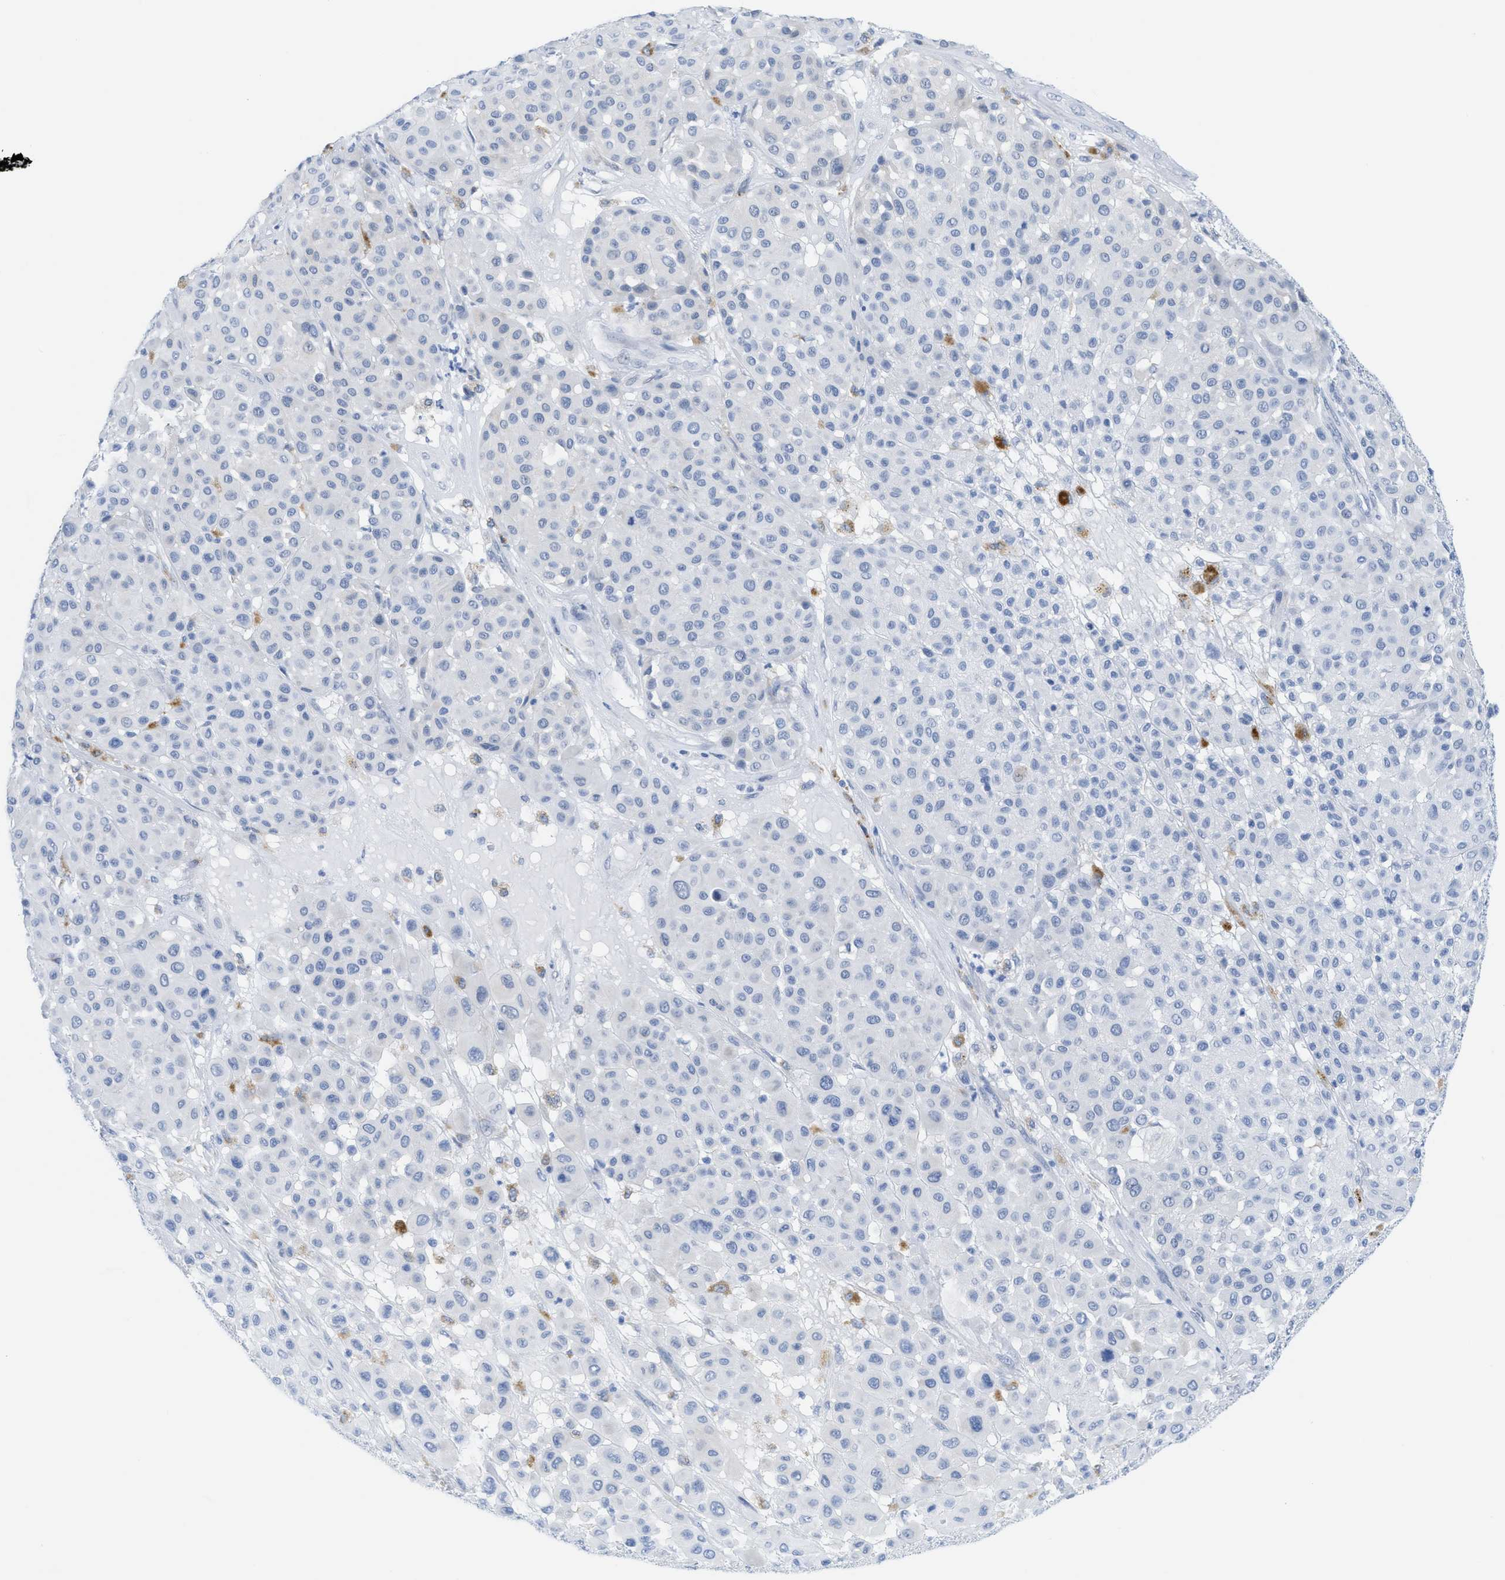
{"staining": {"intensity": "negative", "quantity": "none", "location": "none"}, "tissue": "melanoma", "cell_type": "Tumor cells", "image_type": "cancer", "snomed": [{"axis": "morphology", "description": "Malignant melanoma, Metastatic site"}, {"axis": "topography", "description": "Soft tissue"}], "caption": "Immunohistochemical staining of malignant melanoma (metastatic site) reveals no significant staining in tumor cells.", "gene": "WDR4", "patient": {"sex": "male", "age": 41}}